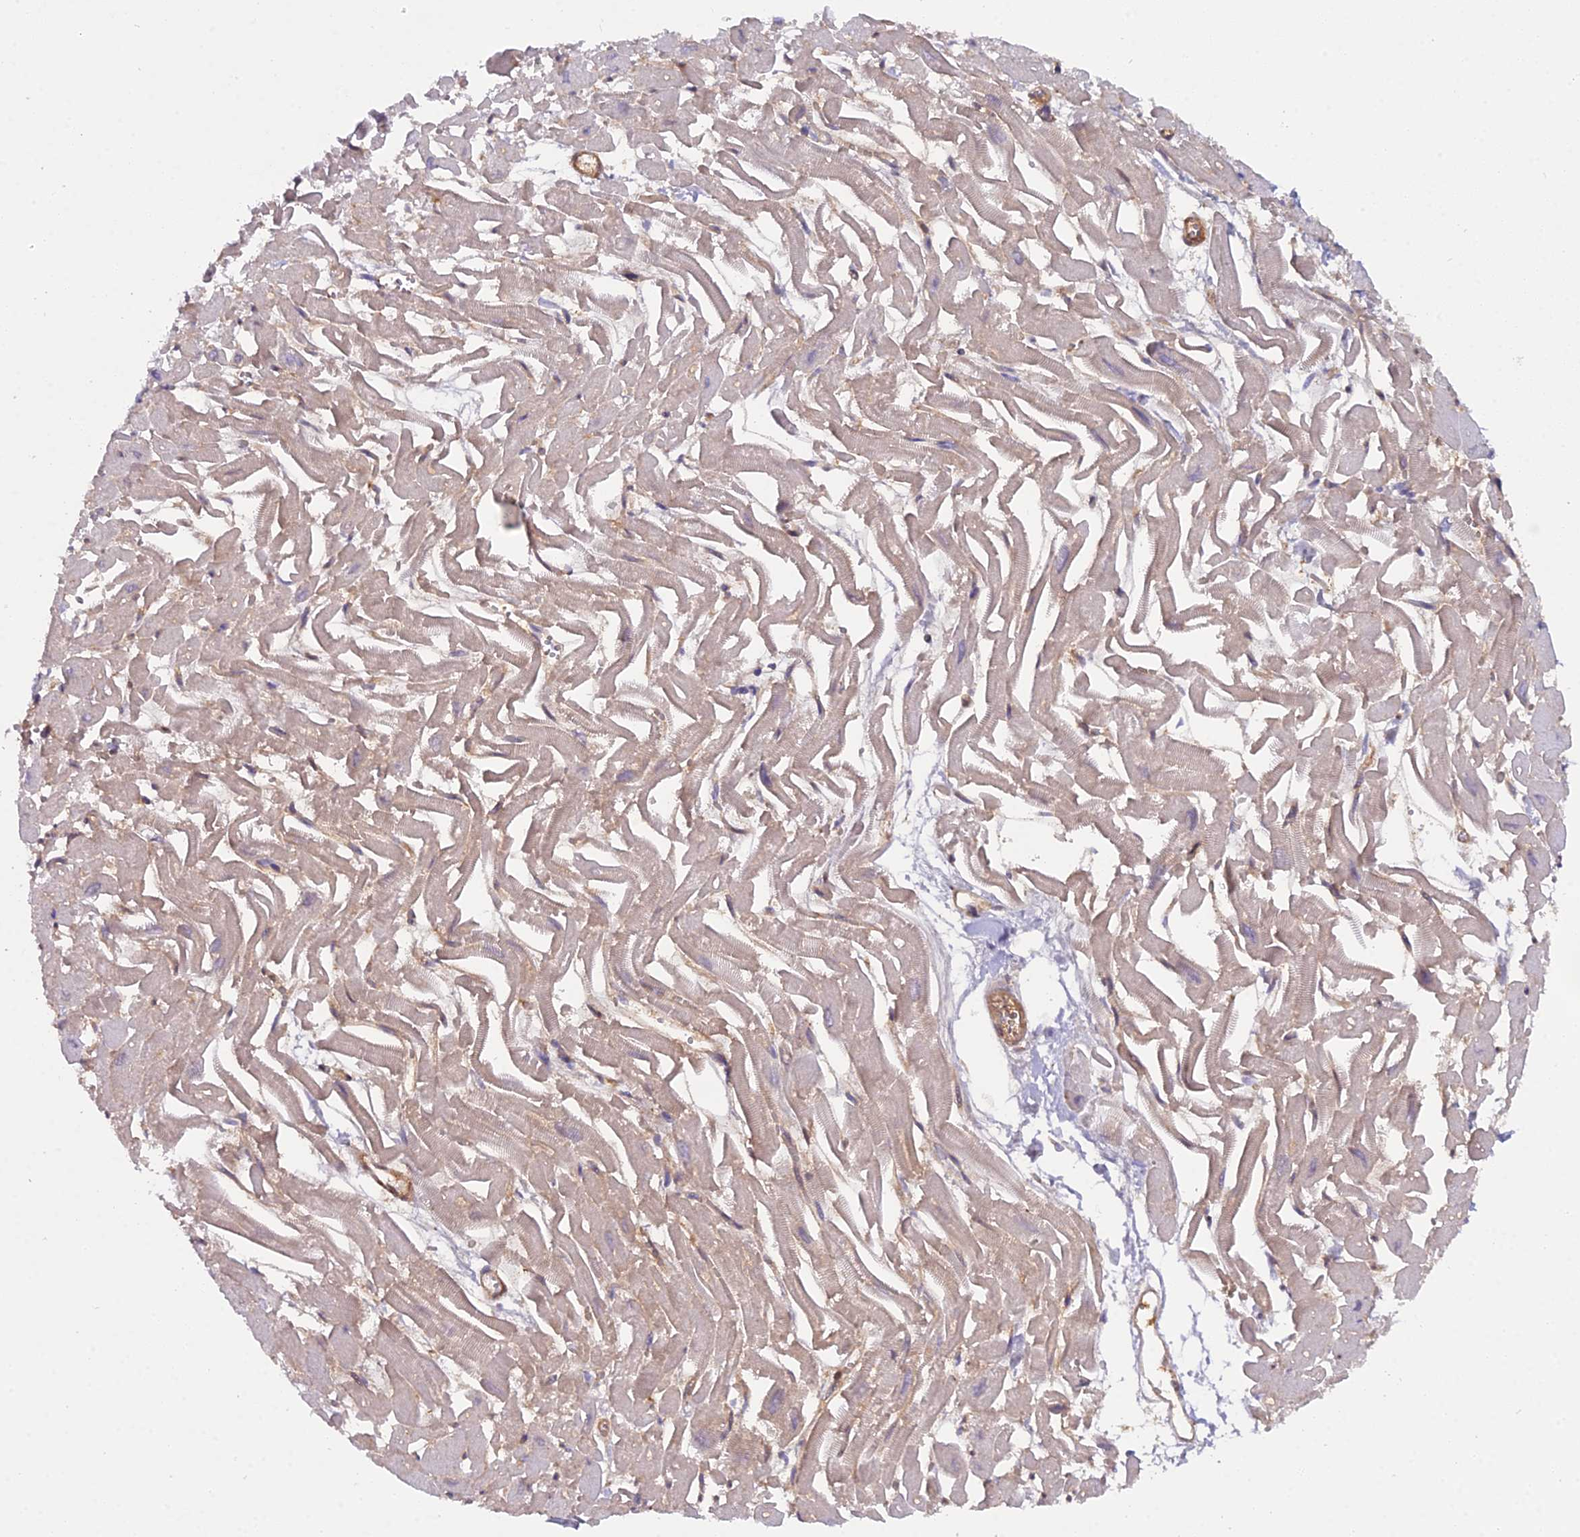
{"staining": {"intensity": "moderate", "quantity": "<25%", "location": "nuclear"}, "tissue": "heart muscle", "cell_type": "Cardiomyocytes", "image_type": "normal", "snomed": [{"axis": "morphology", "description": "Normal tissue, NOS"}, {"axis": "topography", "description": "Heart"}], "caption": "High-power microscopy captured an immunohistochemistry (IHC) photomicrograph of unremarkable heart muscle, revealing moderate nuclear positivity in about <25% of cardiomyocytes. (DAB (3,3'-diaminobenzidine) = brown stain, brightfield microscopy at high magnification).", "gene": "NPEPL1", "patient": {"sex": "male", "age": 54}}